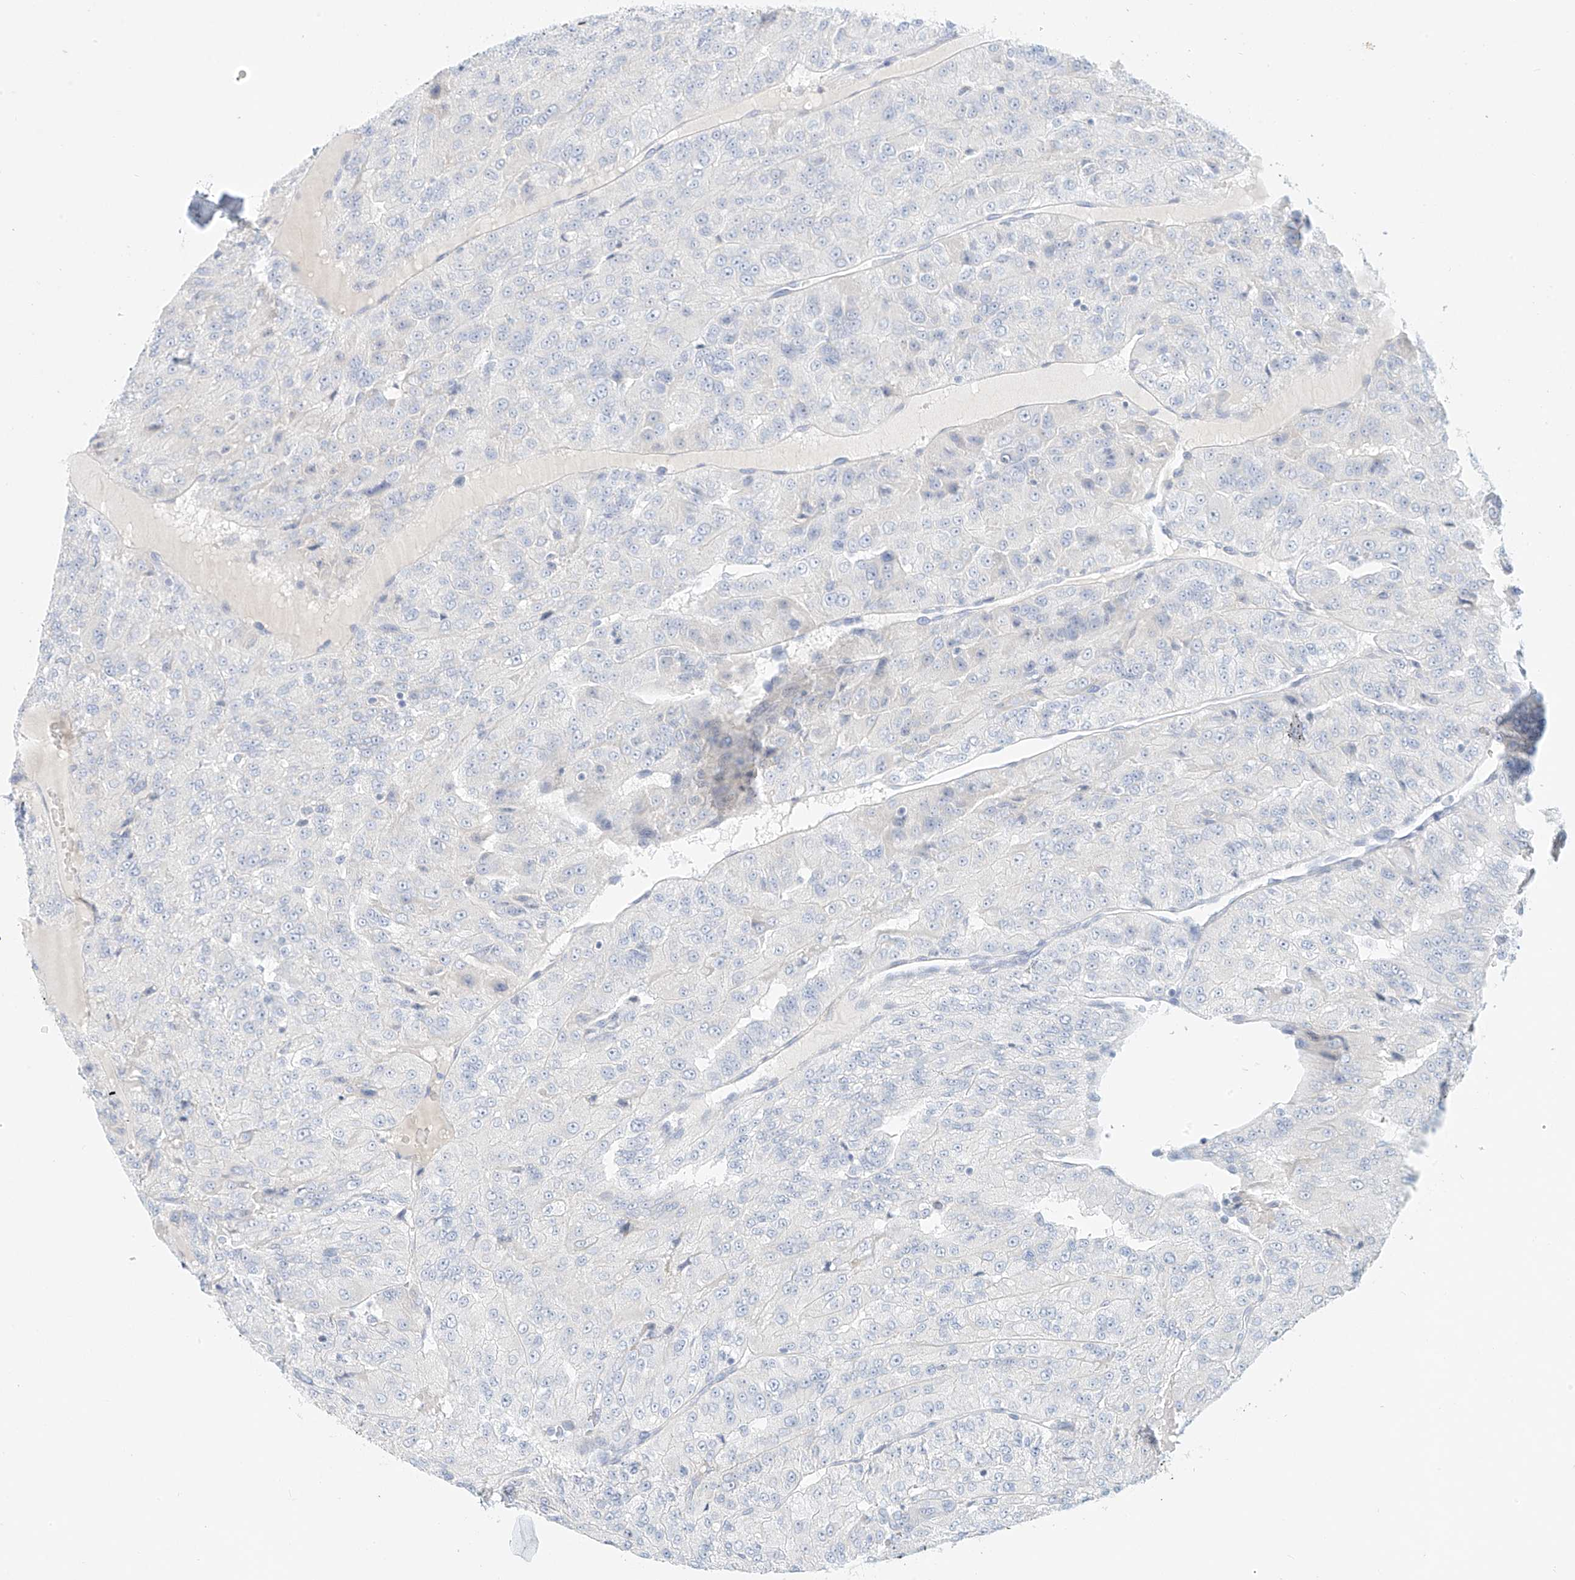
{"staining": {"intensity": "negative", "quantity": "none", "location": "none"}, "tissue": "renal cancer", "cell_type": "Tumor cells", "image_type": "cancer", "snomed": [{"axis": "morphology", "description": "Adenocarcinoma, NOS"}, {"axis": "topography", "description": "Kidney"}], "caption": "An image of human adenocarcinoma (renal) is negative for staining in tumor cells.", "gene": "ST3GAL5", "patient": {"sex": "female", "age": 63}}